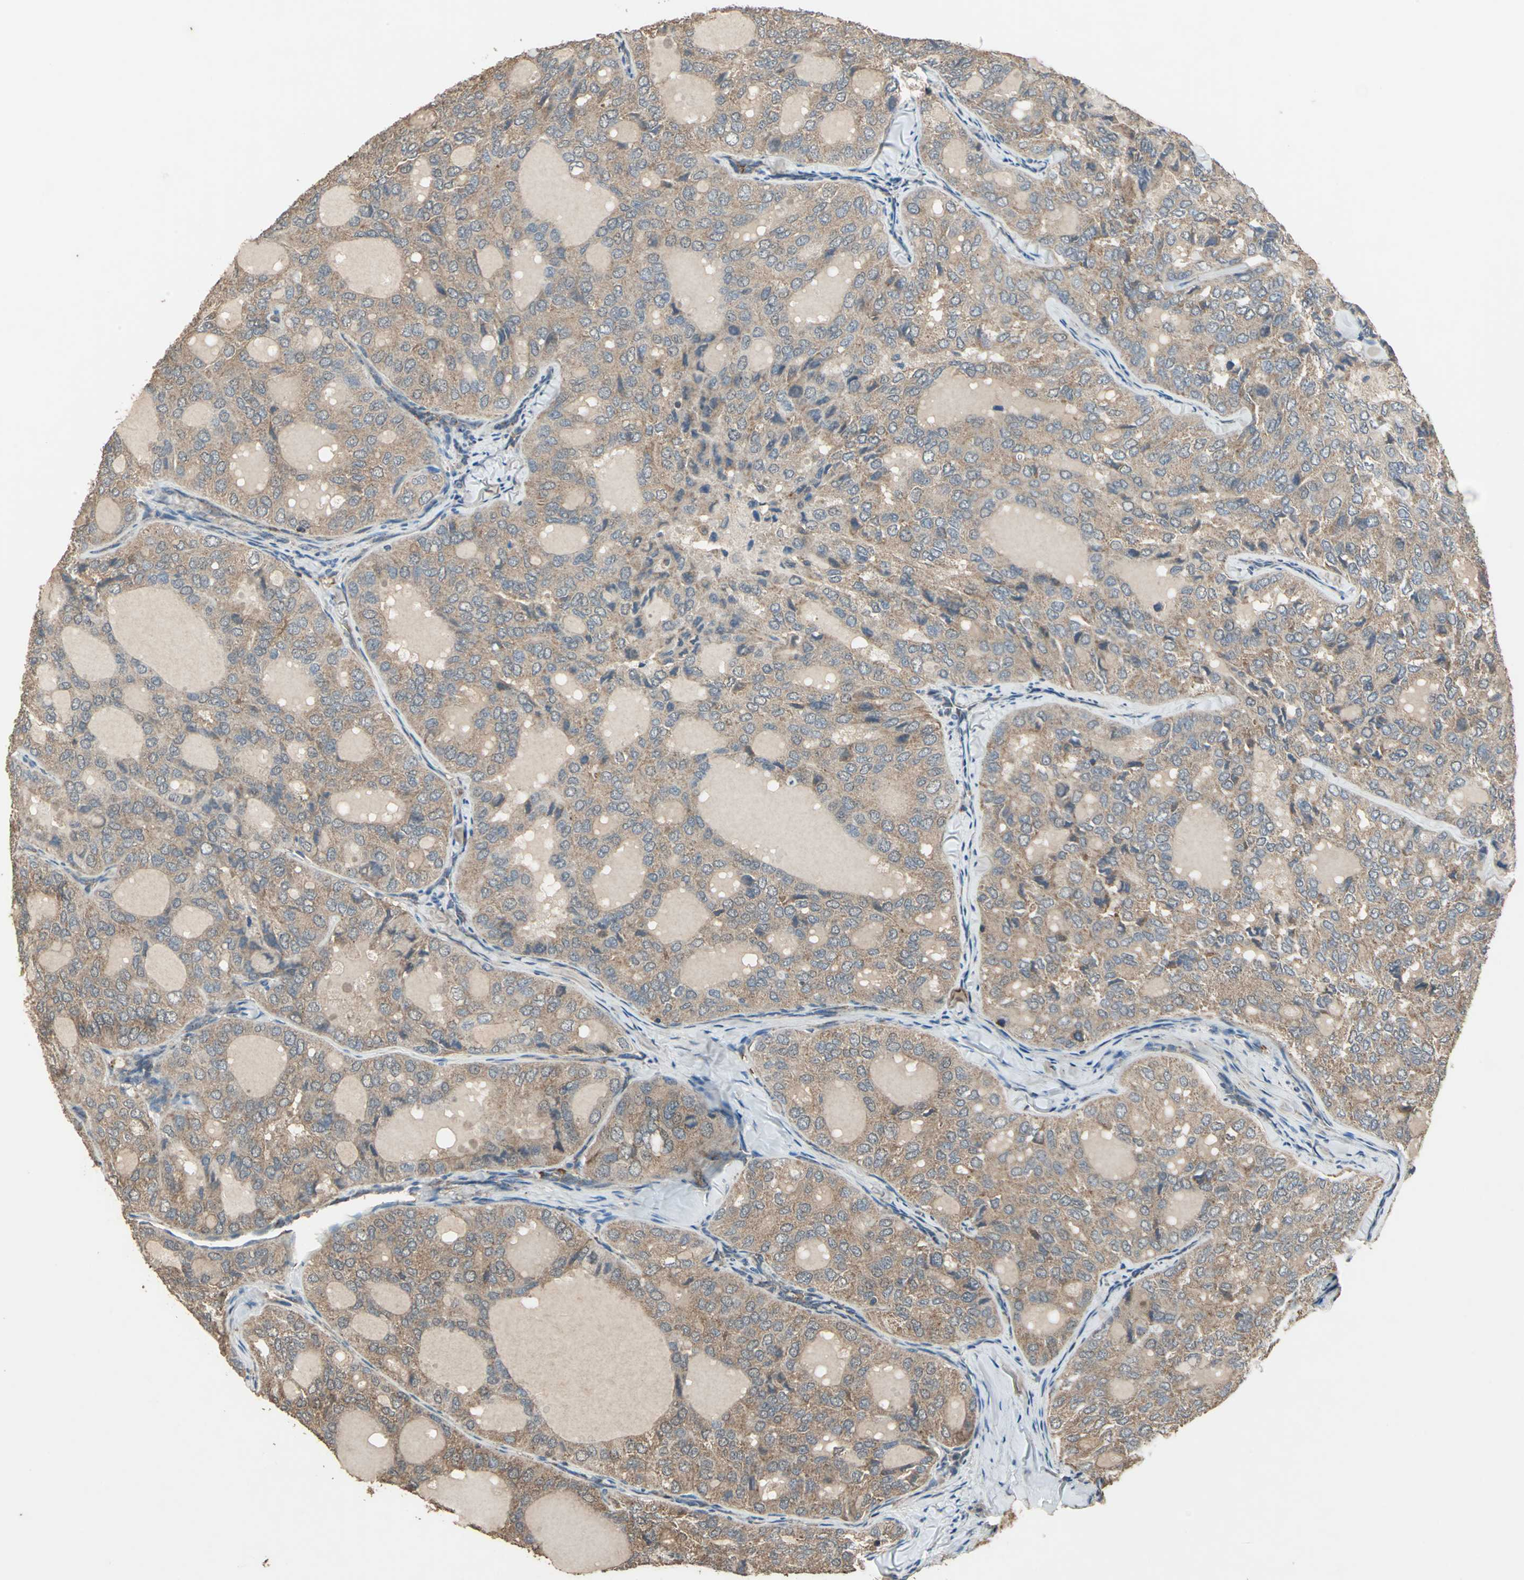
{"staining": {"intensity": "moderate", "quantity": ">75%", "location": "cytoplasmic/membranous"}, "tissue": "thyroid cancer", "cell_type": "Tumor cells", "image_type": "cancer", "snomed": [{"axis": "morphology", "description": "Follicular adenoma carcinoma, NOS"}, {"axis": "topography", "description": "Thyroid gland"}], "caption": "Human thyroid follicular adenoma carcinoma stained with a brown dye shows moderate cytoplasmic/membranous positive expression in about >75% of tumor cells.", "gene": "POLRMT", "patient": {"sex": "male", "age": 75}}